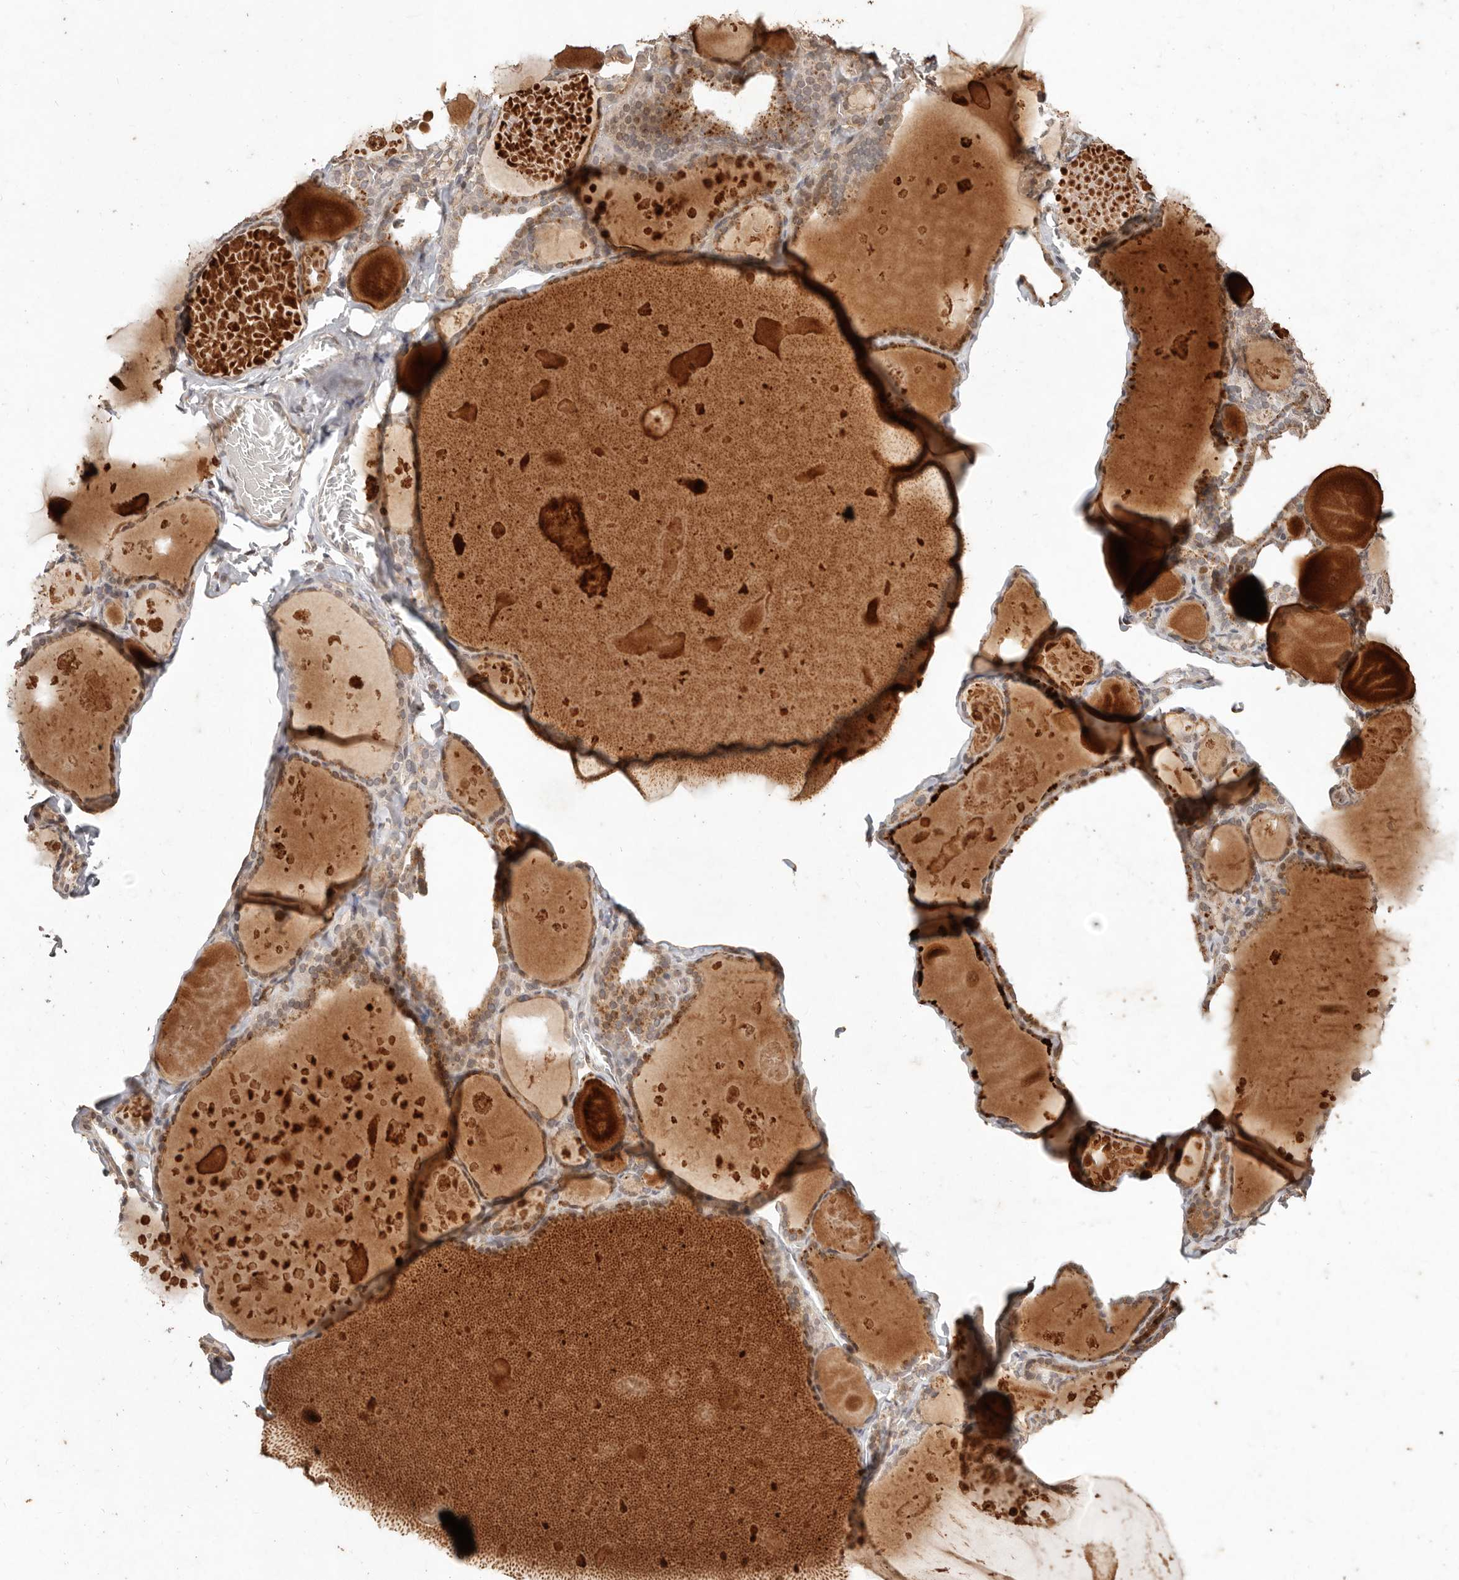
{"staining": {"intensity": "moderate", "quantity": ">75%", "location": "cytoplasmic/membranous"}, "tissue": "thyroid gland", "cell_type": "Glandular cells", "image_type": "normal", "snomed": [{"axis": "morphology", "description": "Normal tissue, NOS"}, {"axis": "topography", "description": "Thyroid gland"}], "caption": "An IHC histopathology image of unremarkable tissue is shown. Protein staining in brown labels moderate cytoplasmic/membranous positivity in thyroid gland within glandular cells. Ihc stains the protein of interest in brown and the nuclei are stained blue.", "gene": "KIF9", "patient": {"sex": "male", "age": 56}}